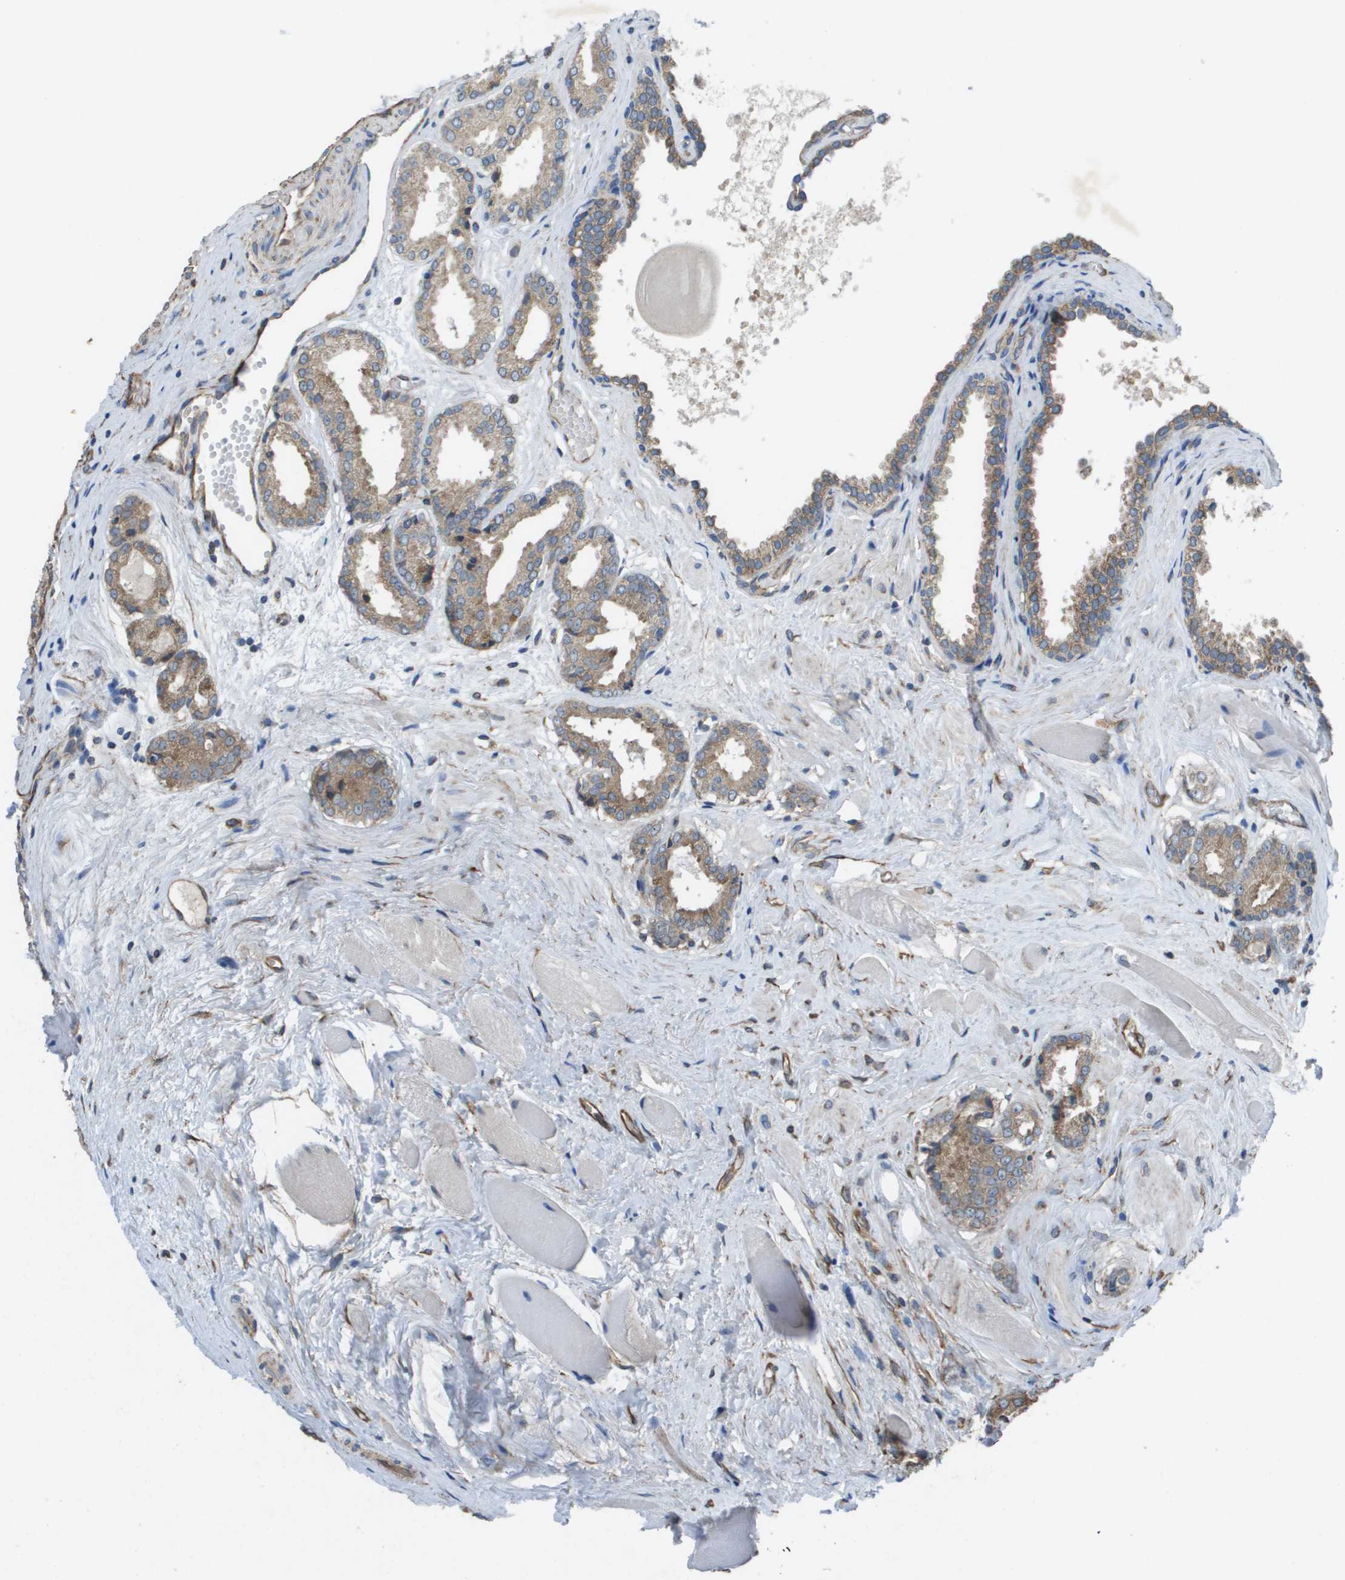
{"staining": {"intensity": "moderate", "quantity": ">75%", "location": "cytoplasmic/membranous"}, "tissue": "prostate cancer", "cell_type": "Tumor cells", "image_type": "cancer", "snomed": [{"axis": "morphology", "description": "Adenocarcinoma, Low grade"}, {"axis": "topography", "description": "Prostate"}], "caption": "The histopathology image reveals a brown stain indicating the presence of a protein in the cytoplasmic/membranous of tumor cells in prostate adenocarcinoma (low-grade).", "gene": "CLCN2", "patient": {"sex": "male", "age": 53}}